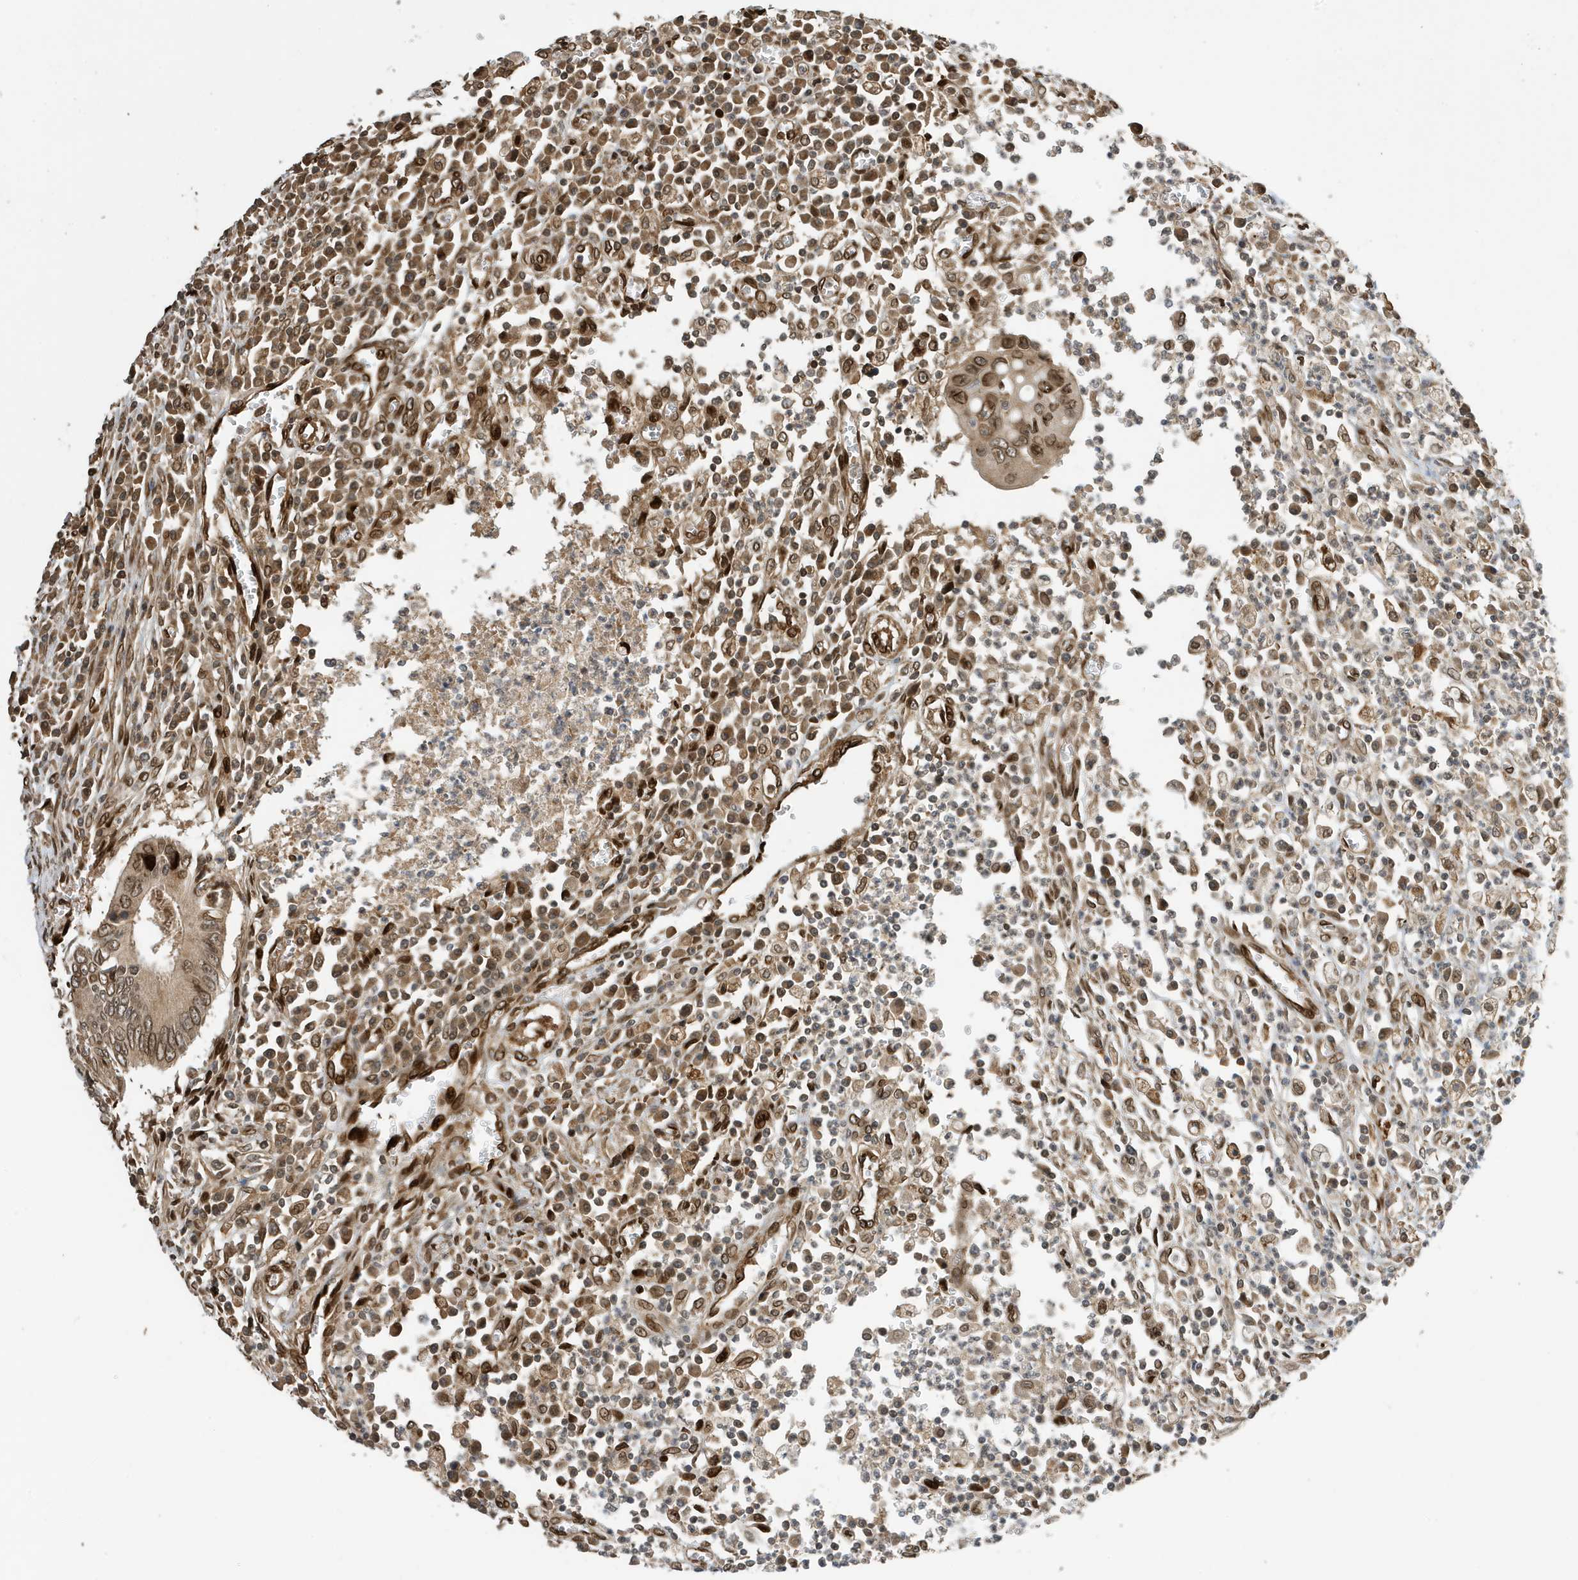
{"staining": {"intensity": "moderate", "quantity": "25%-75%", "location": "nuclear"}, "tissue": "colorectal cancer", "cell_type": "Tumor cells", "image_type": "cancer", "snomed": [{"axis": "morphology", "description": "Inflammation, NOS"}, {"axis": "morphology", "description": "Adenocarcinoma, NOS"}, {"axis": "topography", "description": "Colon"}], "caption": "The immunohistochemical stain labels moderate nuclear positivity in tumor cells of colorectal cancer tissue.", "gene": "DUSP18", "patient": {"sex": "male", "age": 72}}